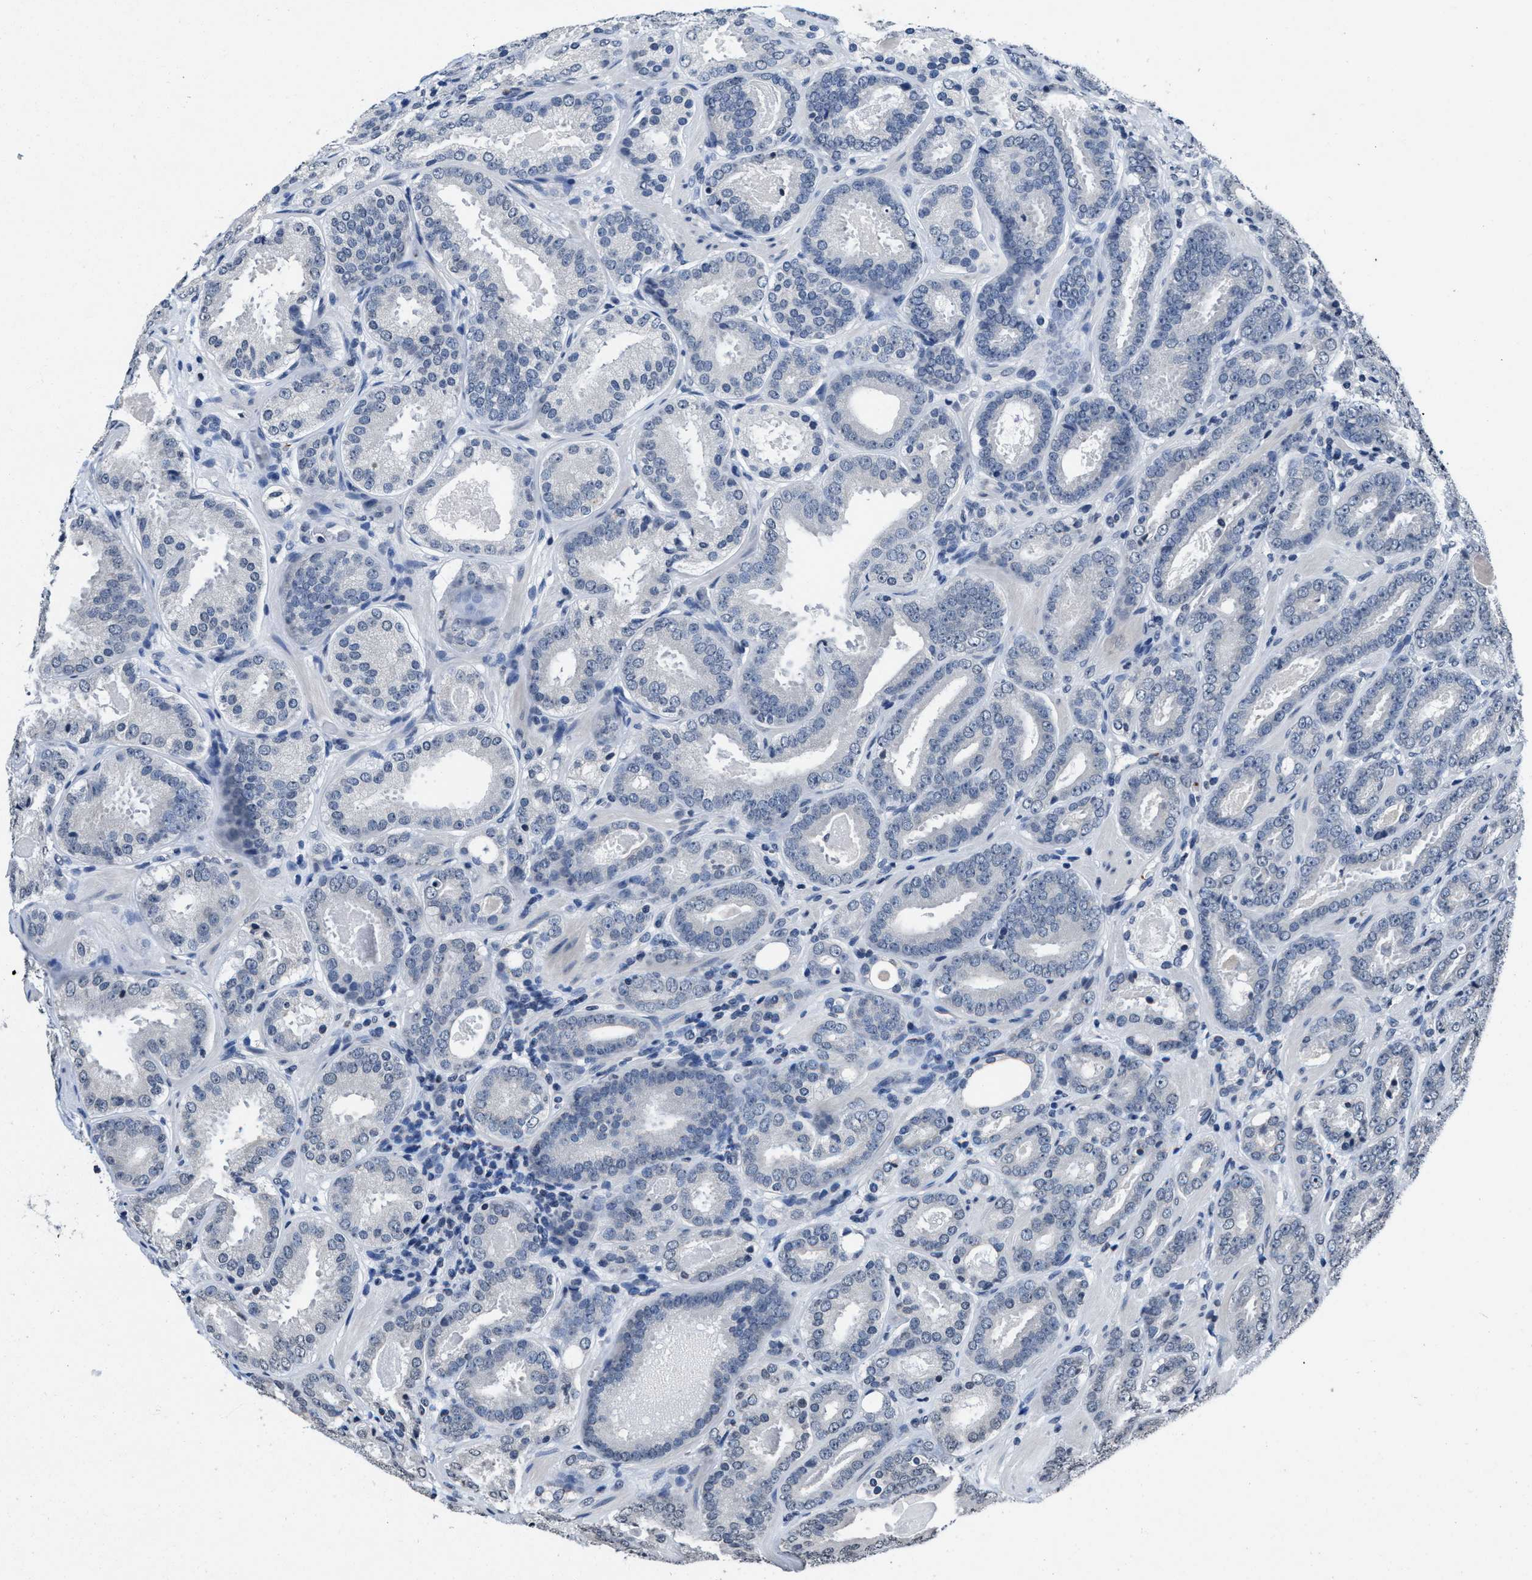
{"staining": {"intensity": "negative", "quantity": "none", "location": "none"}, "tissue": "prostate cancer", "cell_type": "Tumor cells", "image_type": "cancer", "snomed": [{"axis": "morphology", "description": "Adenocarcinoma, Low grade"}, {"axis": "topography", "description": "Prostate"}], "caption": "An IHC image of adenocarcinoma (low-grade) (prostate) is shown. There is no staining in tumor cells of adenocarcinoma (low-grade) (prostate).", "gene": "ITGA2B", "patient": {"sex": "male", "age": 69}}